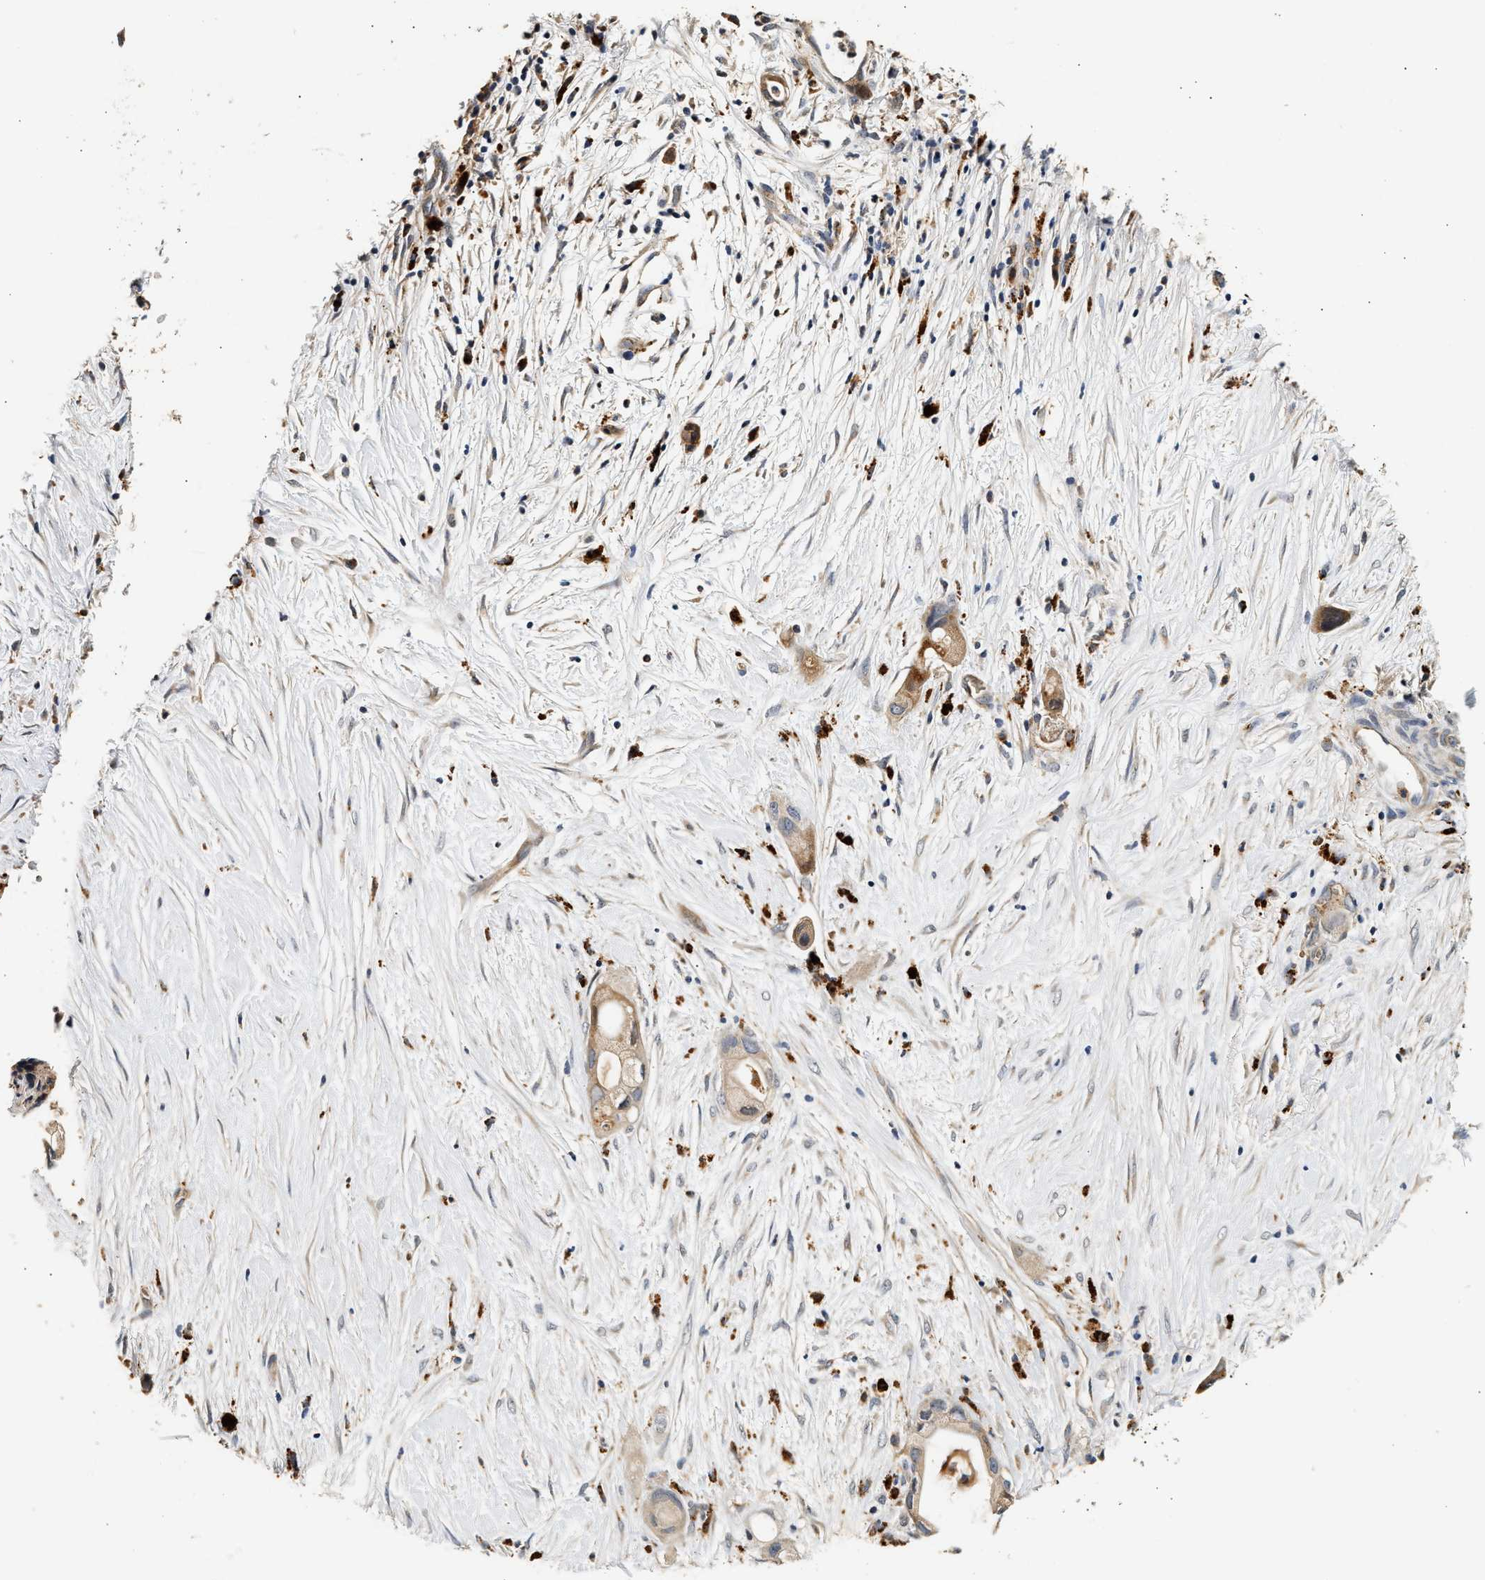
{"staining": {"intensity": "moderate", "quantity": ">75%", "location": "cytoplasmic/membranous"}, "tissue": "pancreatic cancer", "cell_type": "Tumor cells", "image_type": "cancer", "snomed": [{"axis": "morphology", "description": "Adenocarcinoma, NOS"}, {"axis": "topography", "description": "Pancreas"}], "caption": "Protein expression analysis of human pancreatic adenocarcinoma reveals moderate cytoplasmic/membranous expression in approximately >75% of tumor cells.", "gene": "PLD3", "patient": {"sex": "female", "age": 59}}